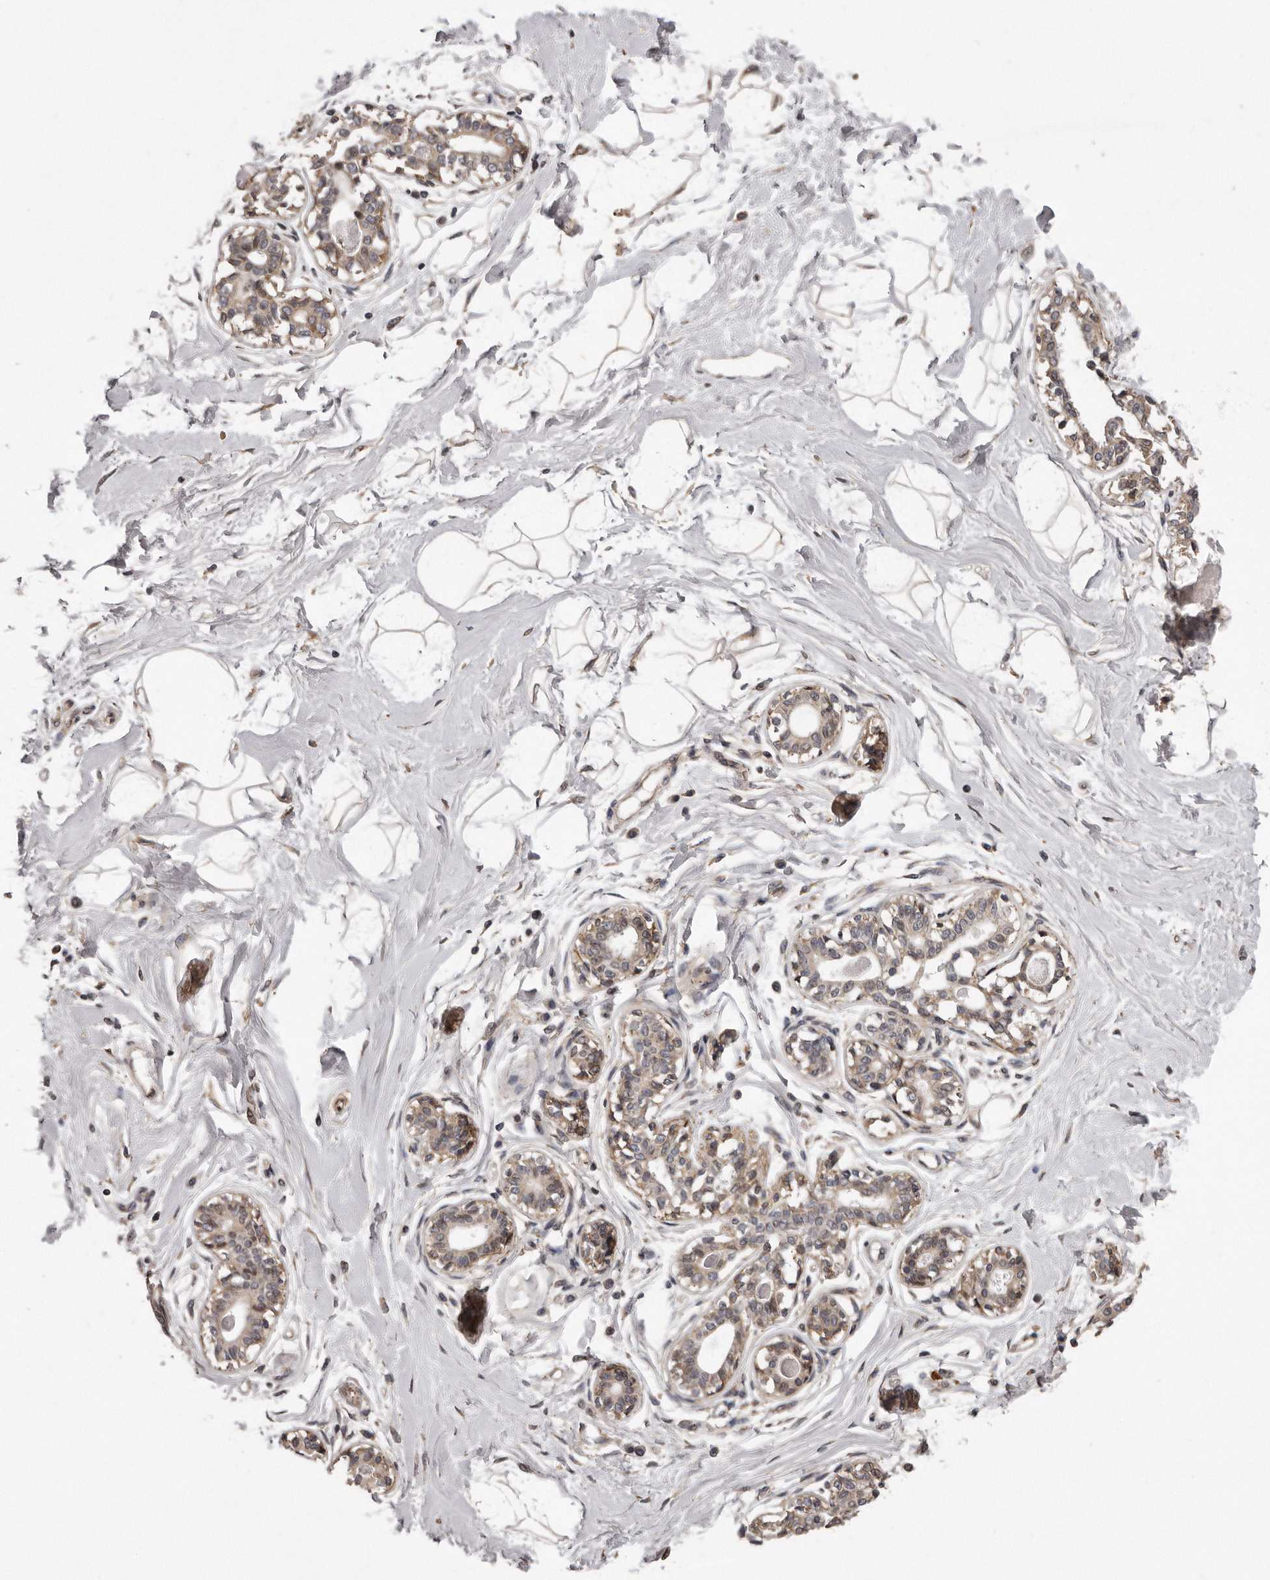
{"staining": {"intensity": "weak", "quantity": ">75%", "location": "cytoplasmic/membranous"}, "tissue": "breast", "cell_type": "Adipocytes", "image_type": "normal", "snomed": [{"axis": "morphology", "description": "Normal tissue, NOS"}, {"axis": "topography", "description": "Breast"}], "caption": "The micrograph shows immunohistochemical staining of benign breast. There is weak cytoplasmic/membranous positivity is present in about >75% of adipocytes.", "gene": "ARMCX1", "patient": {"sex": "female", "age": 45}}